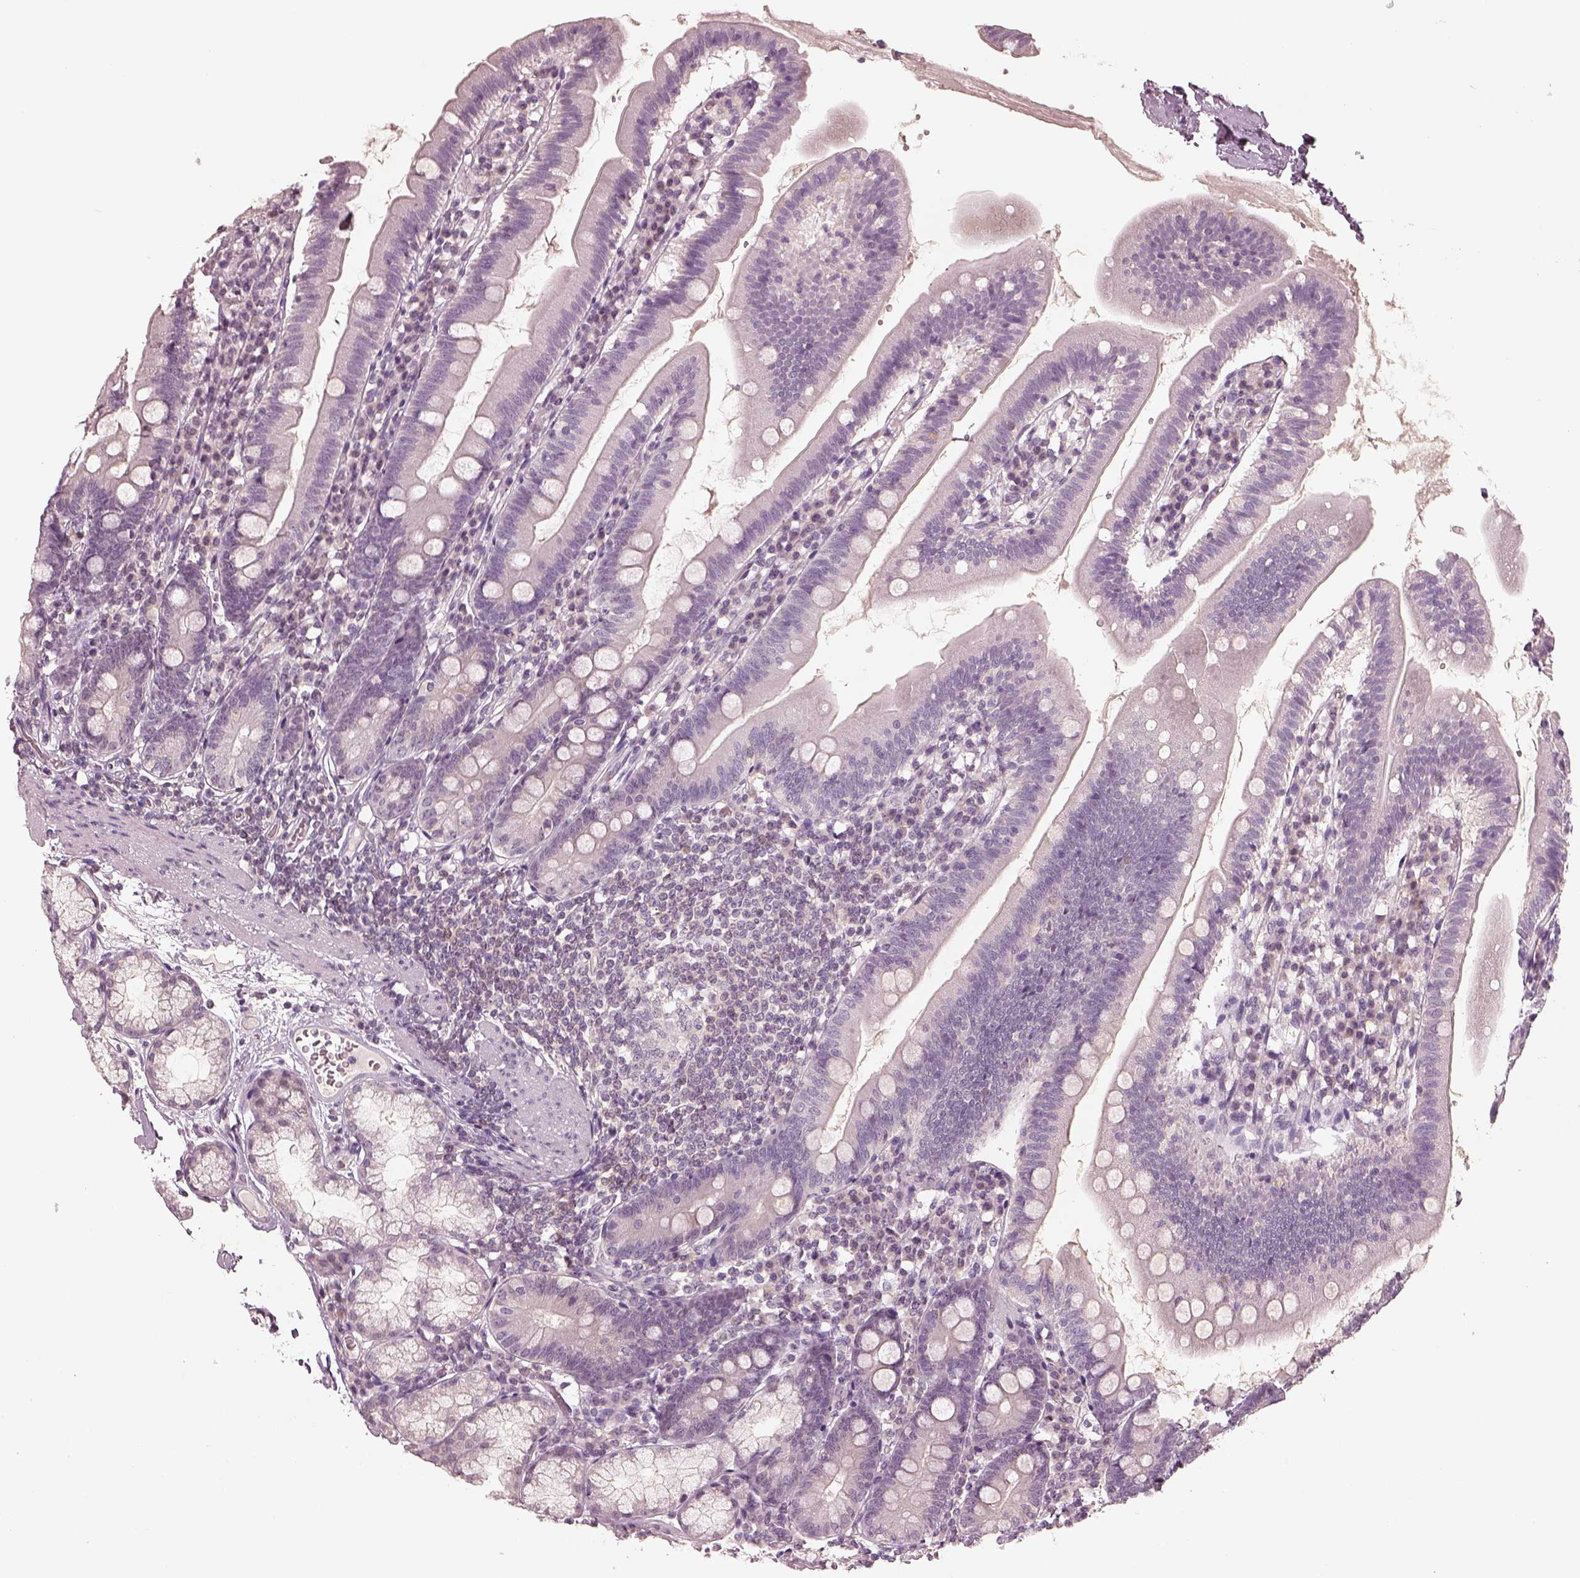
{"staining": {"intensity": "negative", "quantity": "none", "location": "none"}, "tissue": "duodenum", "cell_type": "Glandular cells", "image_type": "normal", "snomed": [{"axis": "morphology", "description": "Normal tissue, NOS"}, {"axis": "topography", "description": "Duodenum"}], "caption": "Immunohistochemistry histopathology image of benign duodenum stained for a protein (brown), which shows no expression in glandular cells.", "gene": "EGR4", "patient": {"sex": "female", "age": 67}}